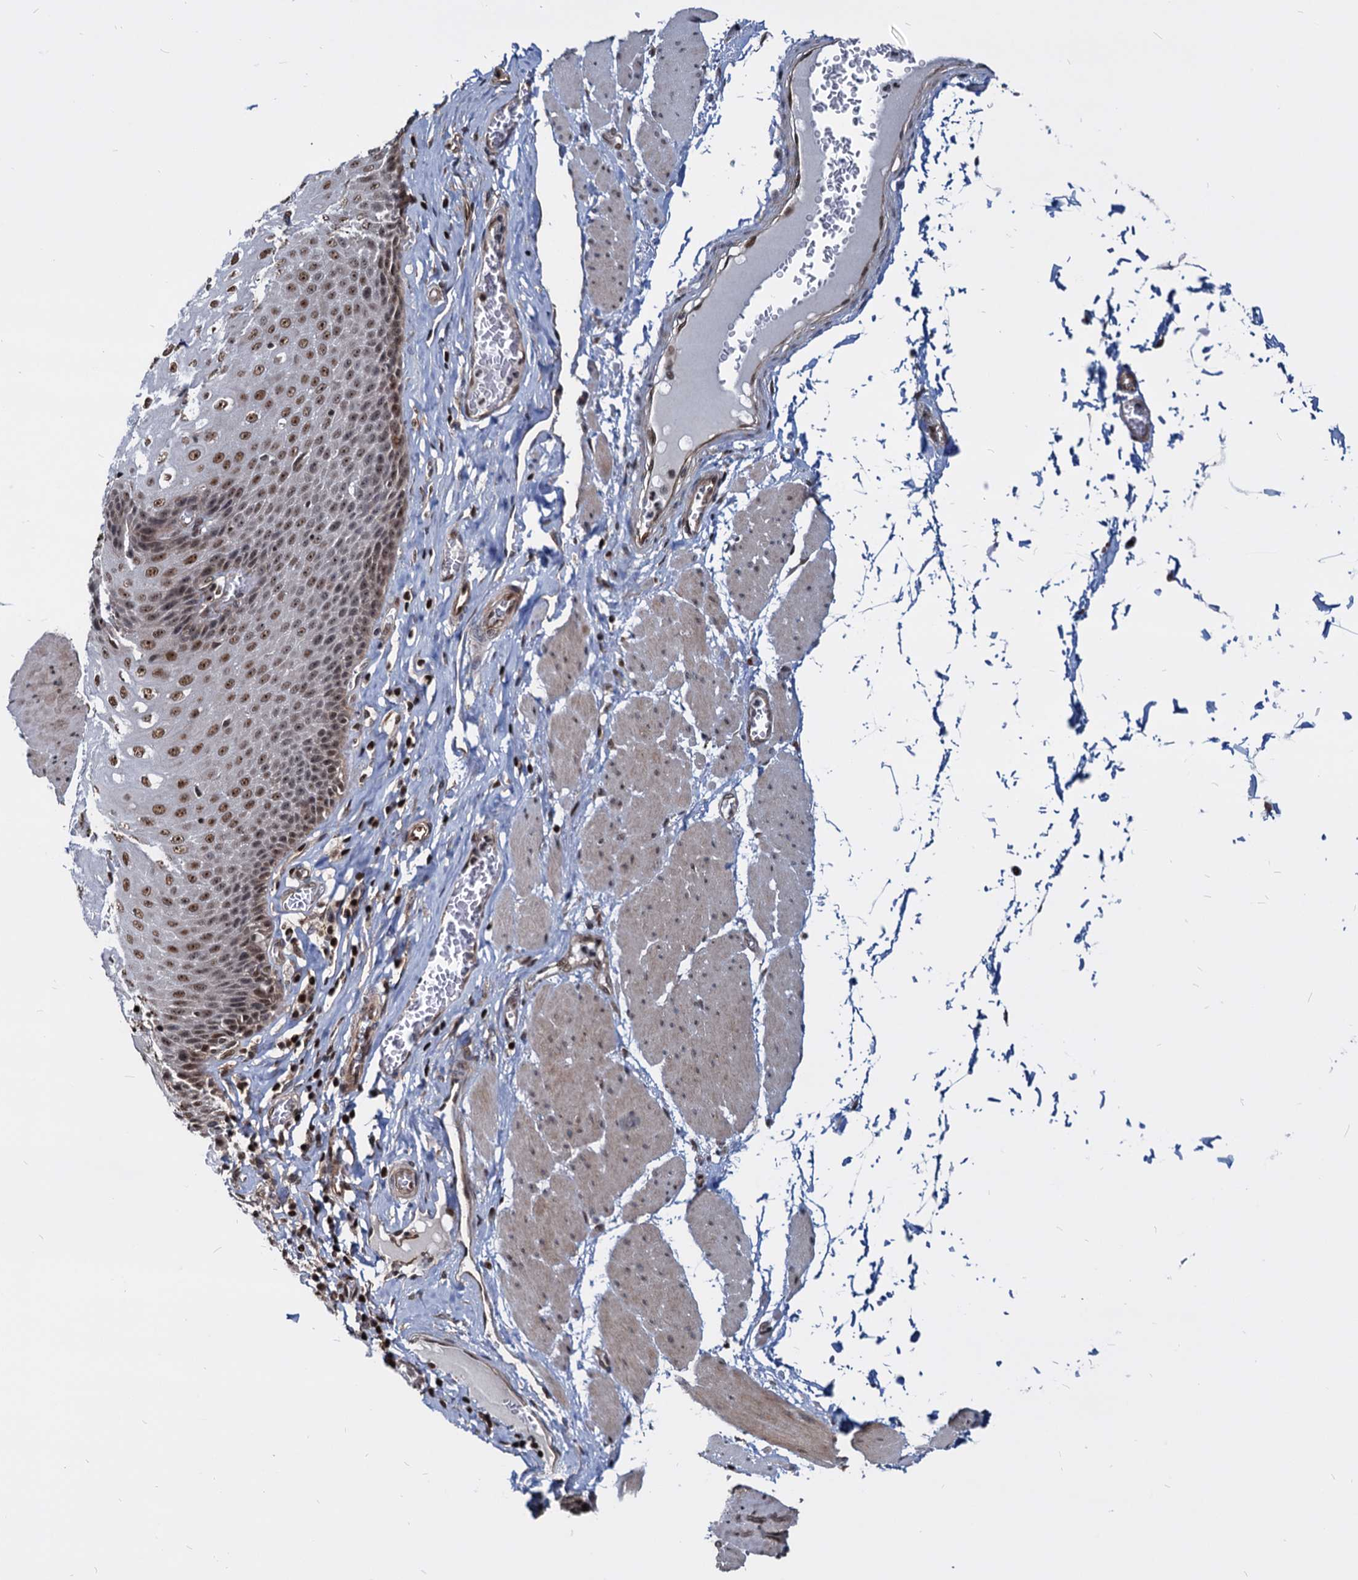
{"staining": {"intensity": "moderate", "quantity": ">75%", "location": "nuclear"}, "tissue": "esophagus", "cell_type": "Squamous epithelial cells", "image_type": "normal", "snomed": [{"axis": "morphology", "description": "Normal tissue, NOS"}, {"axis": "topography", "description": "Esophagus"}], "caption": "IHC image of normal esophagus: esophagus stained using IHC displays medium levels of moderate protein expression localized specifically in the nuclear of squamous epithelial cells, appearing as a nuclear brown color.", "gene": "UBLCP1", "patient": {"sex": "male", "age": 60}}